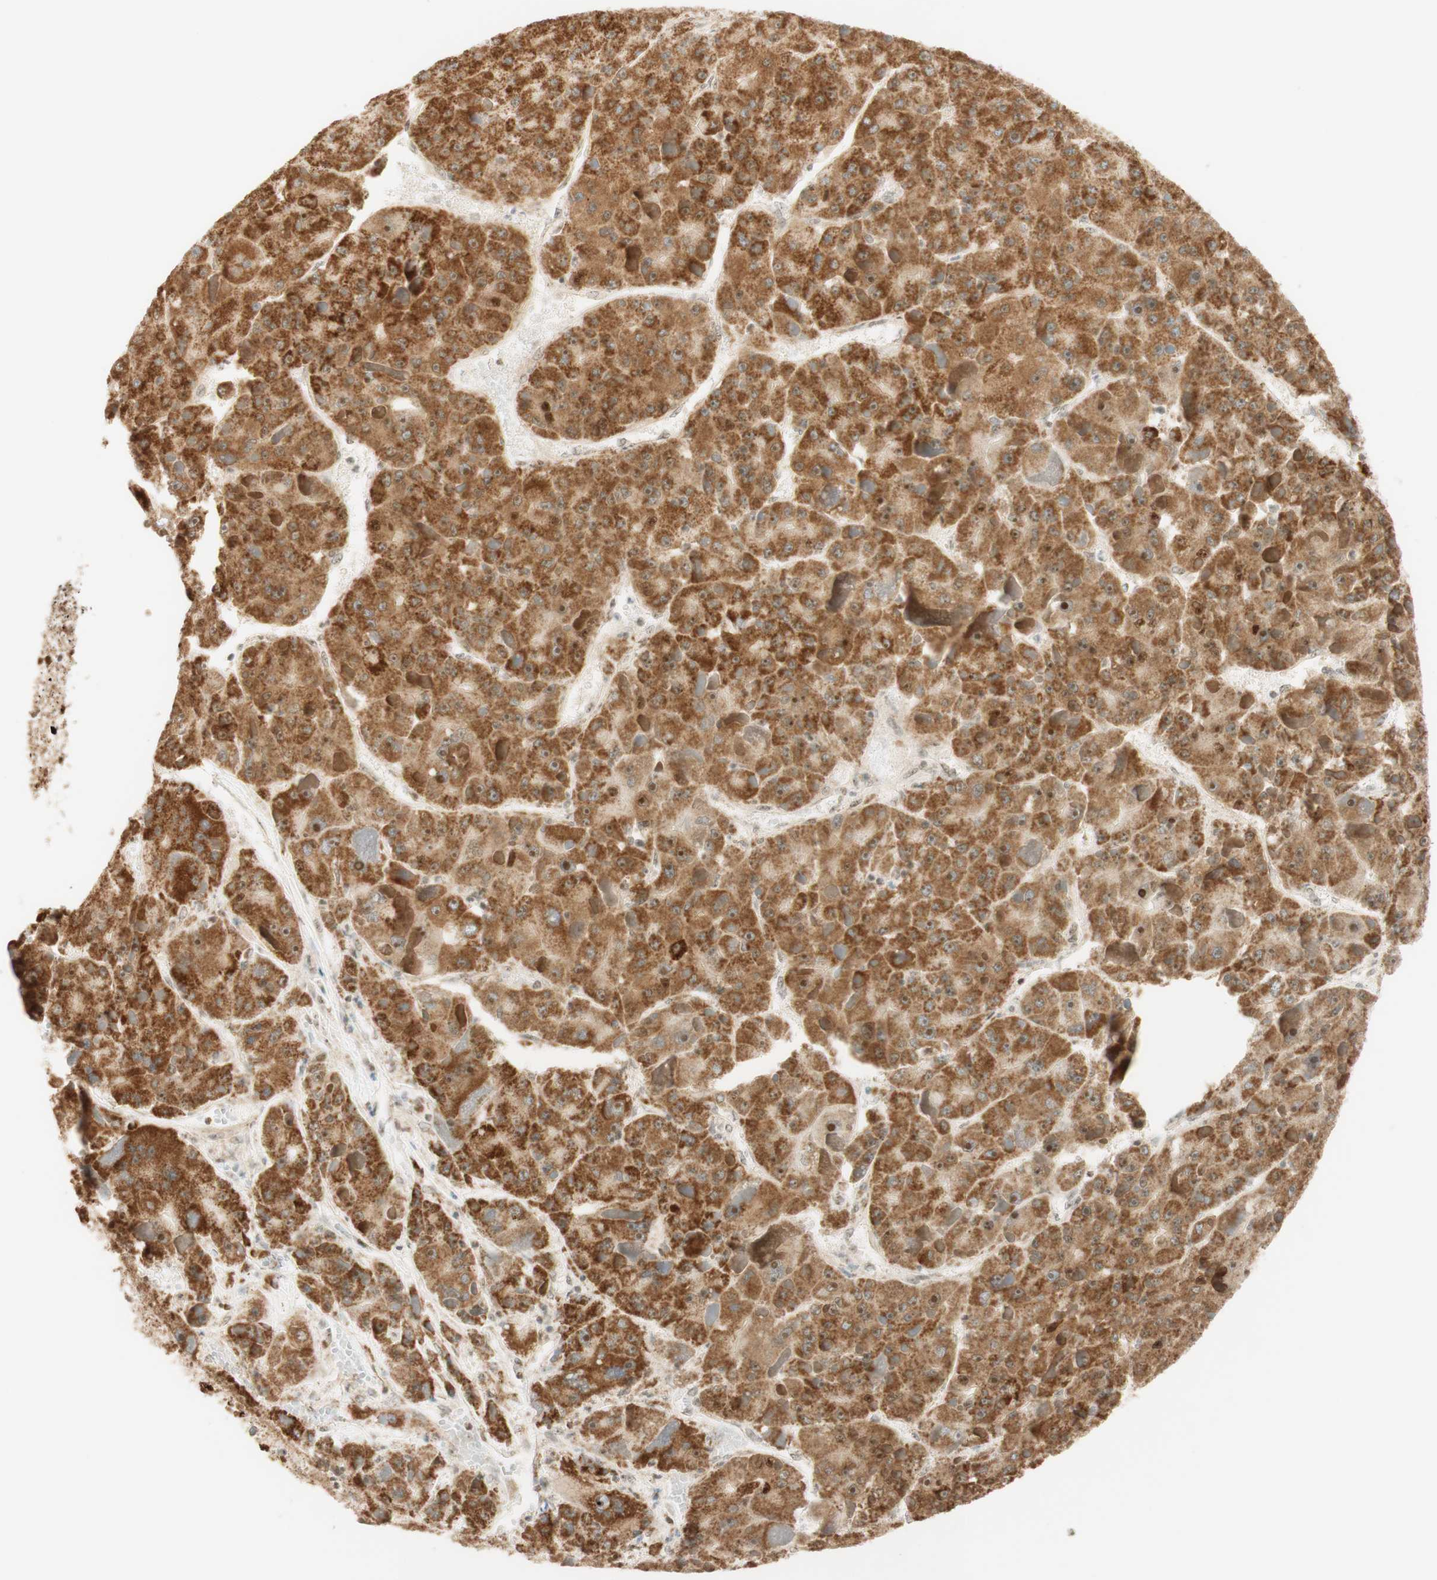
{"staining": {"intensity": "strong", "quantity": ">75%", "location": "cytoplasmic/membranous,nuclear"}, "tissue": "liver cancer", "cell_type": "Tumor cells", "image_type": "cancer", "snomed": [{"axis": "morphology", "description": "Carcinoma, Hepatocellular, NOS"}, {"axis": "topography", "description": "Liver"}], "caption": "Immunohistochemical staining of liver cancer (hepatocellular carcinoma) exhibits high levels of strong cytoplasmic/membranous and nuclear expression in approximately >75% of tumor cells. The staining was performed using DAB, with brown indicating positive protein expression. Nuclei are stained blue with hematoxylin.", "gene": "ZNF782", "patient": {"sex": "female", "age": 73}}